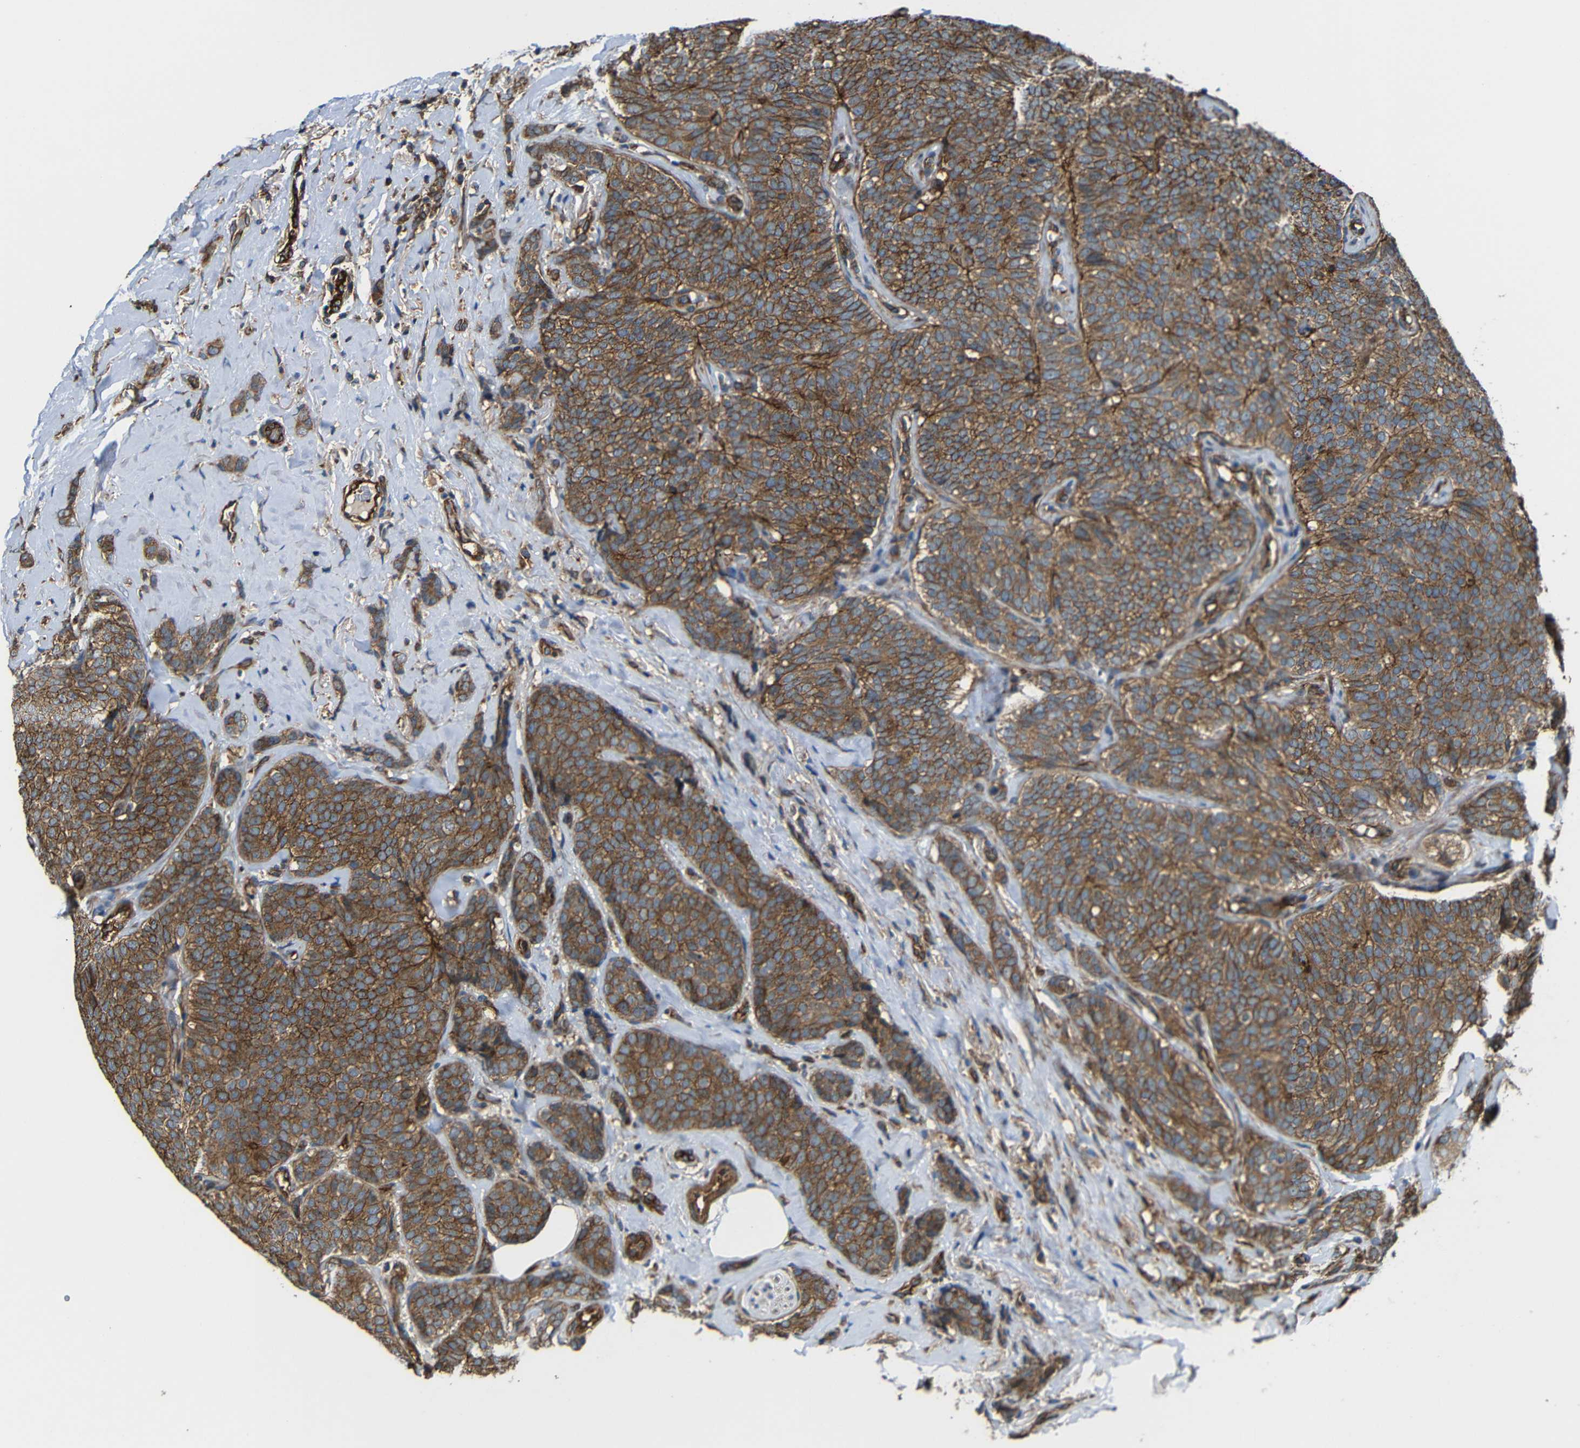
{"staining": {"intensity": "moderate", "quantity": ">75%", "location": "cytoplasmic/membranous"}, "tissue": "breast cancer", "cell_type": "Tumor cells", "image_type": "cancer", "snomed": [{"axis": "morphology", "description": "Lobular carcinoma"}, {"axis": "topography", "description": "Skin"}, {"axis": "topography", "description": "Breast"}], "caption": "Protein expression analysis of human breast cancer reveals moderate cytoplasmic/membranous expression in about >75% of tumor cells. (IHC, brightfield microscopy, high magnification).", "gene": "PTCH1", "patient": {"sex": "female", "age": 46}}